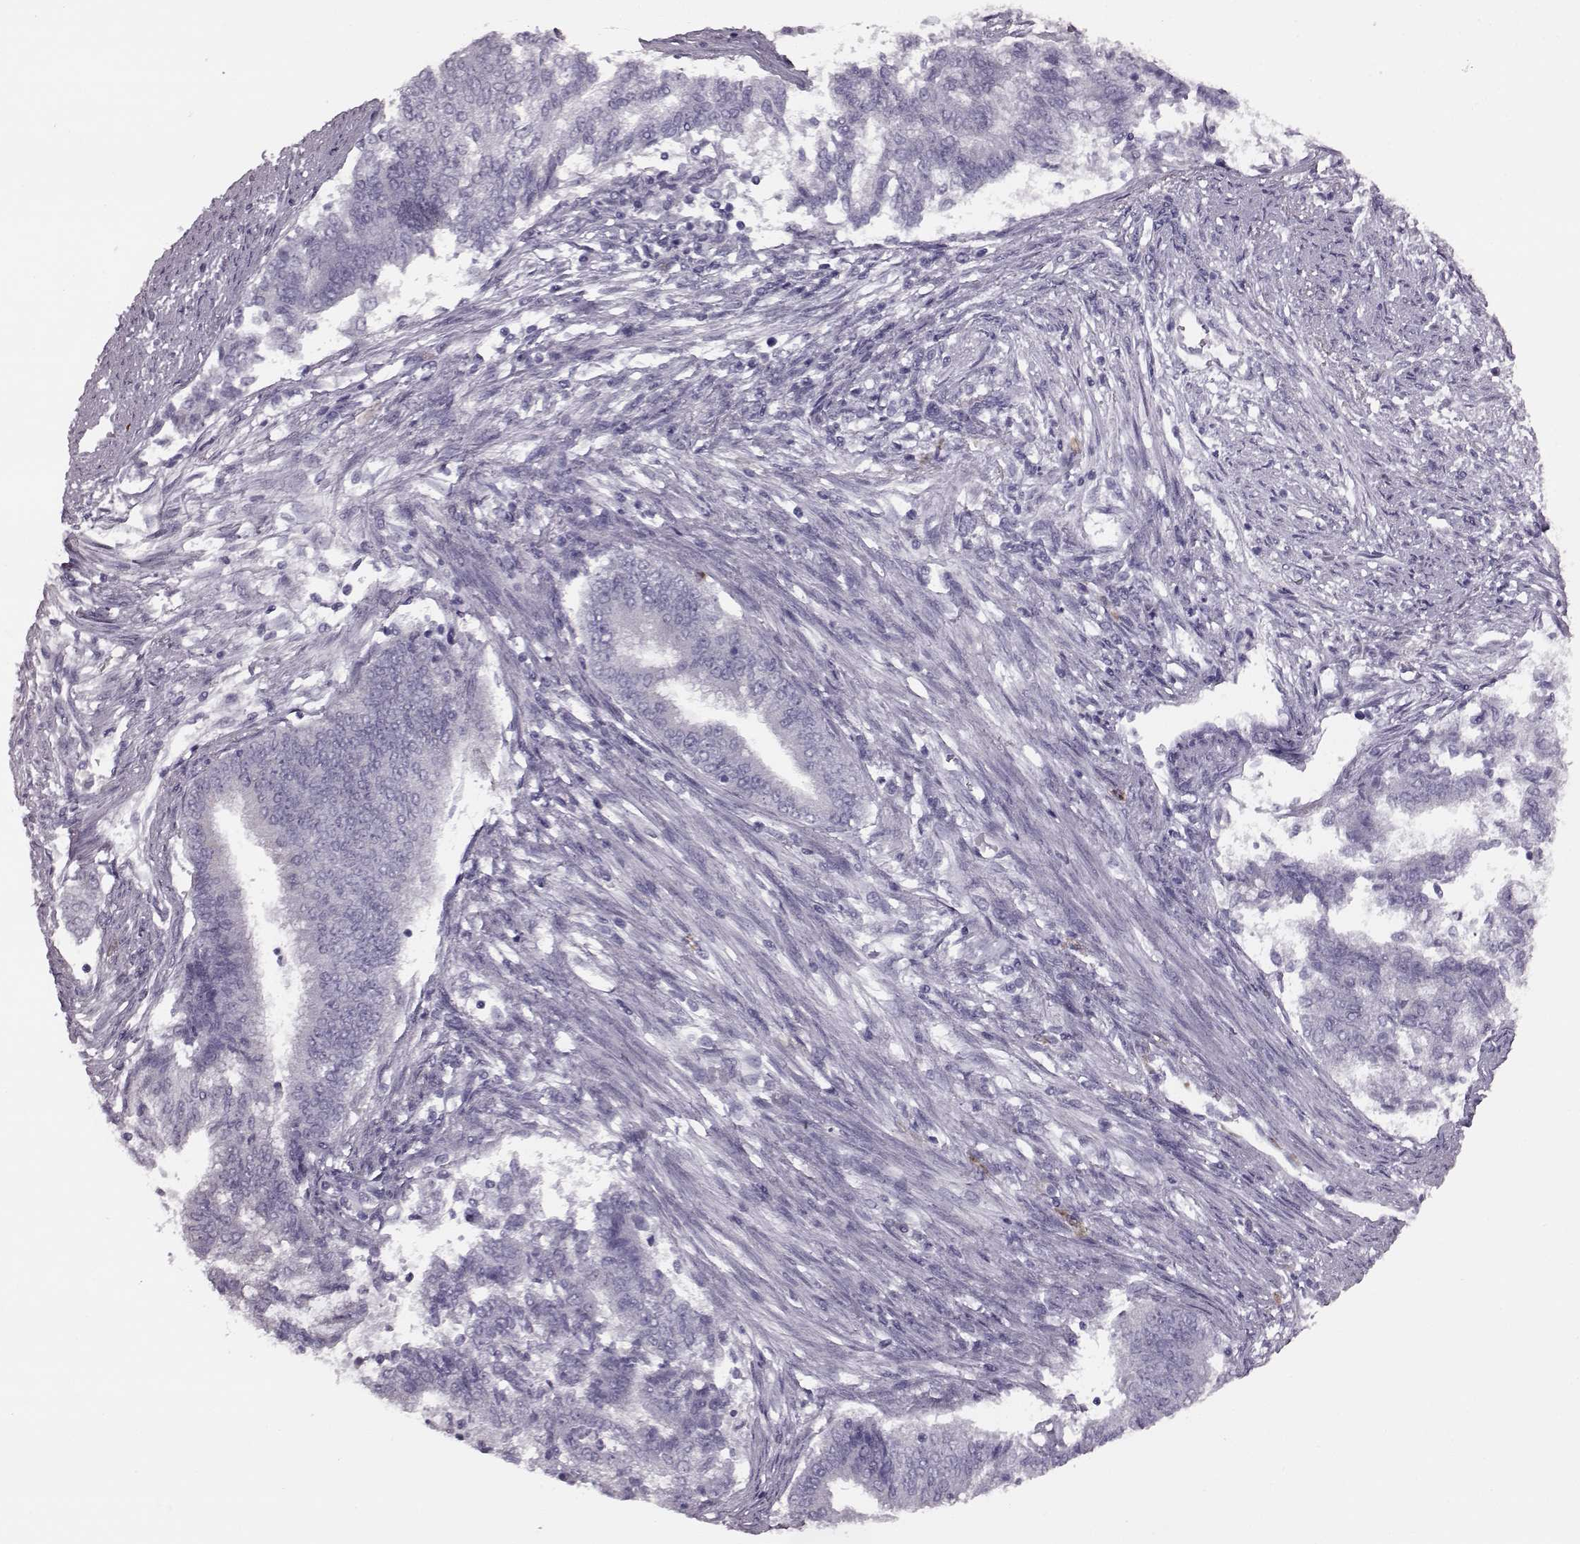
{"staining": {"intensity": "negative", "quantity": "none", "location": "none"}, "tissue": "endometrial cancer", "cell_type": "Tumor cells", "image_type": "cancer", "snomed": [{"axis": "morphology", "description": "Adenocarcinoma, NOS"}, {"axis": "topography", "description": "Endometrium"}], "caption": "Immunohistochemistry (IHC) of human endometrial cancer (adenocarcinoma) shows no positivity in tumor cells. The staining was performed using DAB to visualize the protein expression in brown, while the nuclei were stained in blue with hematoxylin (Magnification: 20x).", "gene": "JSRP1", "patient": {"sex": "female", "age": 65}}